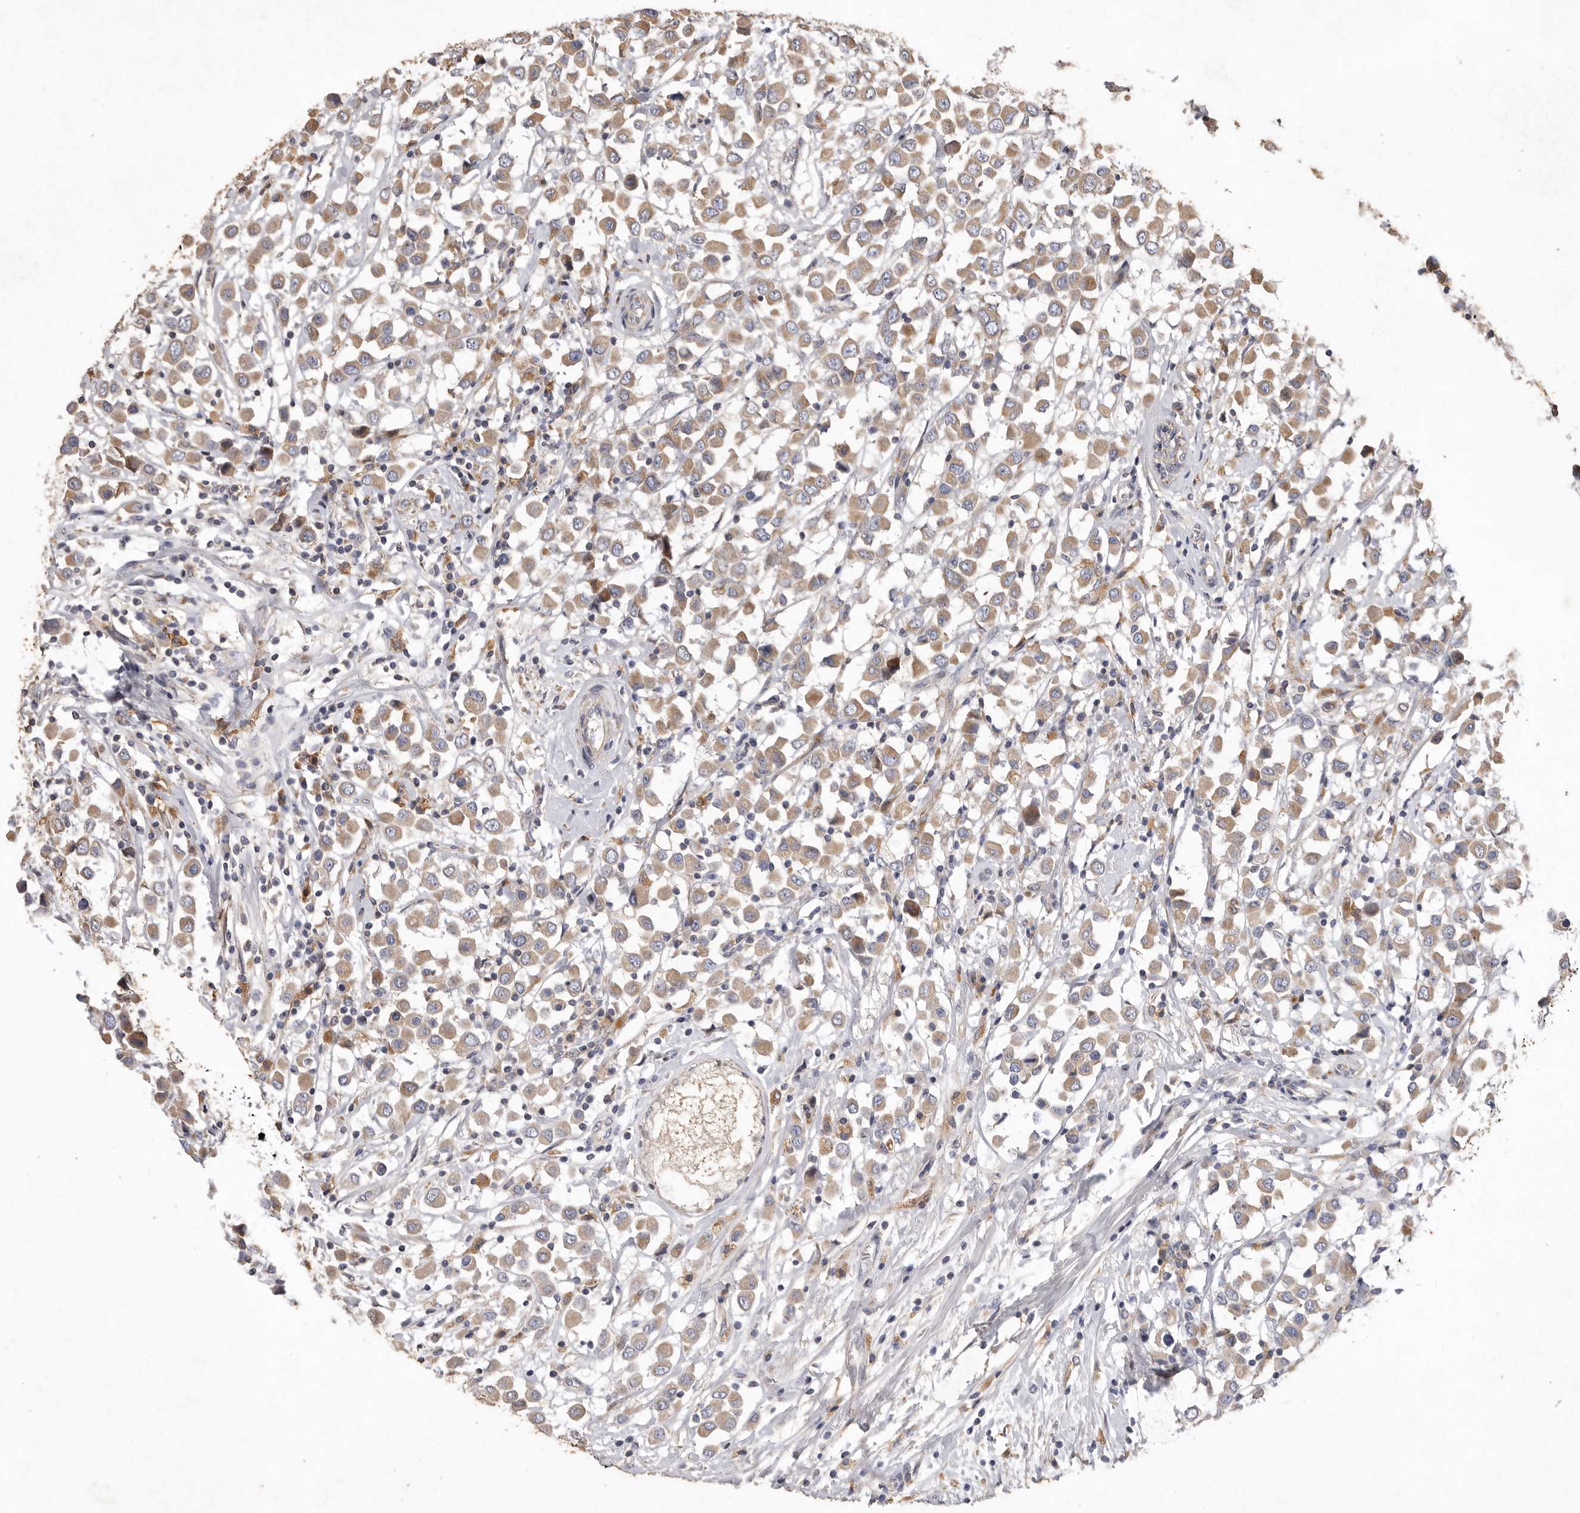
{"staining": {"intensity": "moderate", "quantity": ">75%", "location": "cytoplasmic/membranous"}, "tissue": "breast cancer", "cell_type": "Tumor cells", "image_type": "cancer", "snomed": [{"axis": "morphology", "description": "Duct carcinoma"}, {"axis": "topography", "description": "Breast"}], "caption": "Moderate cytoplasmic/membranous protein staining is identified in approximately >75% of tumor cells in breast cancer (invasive ductal carcinoma).", "gene": "MRPL41", "patient": {"sex": "female", "age": 61}}